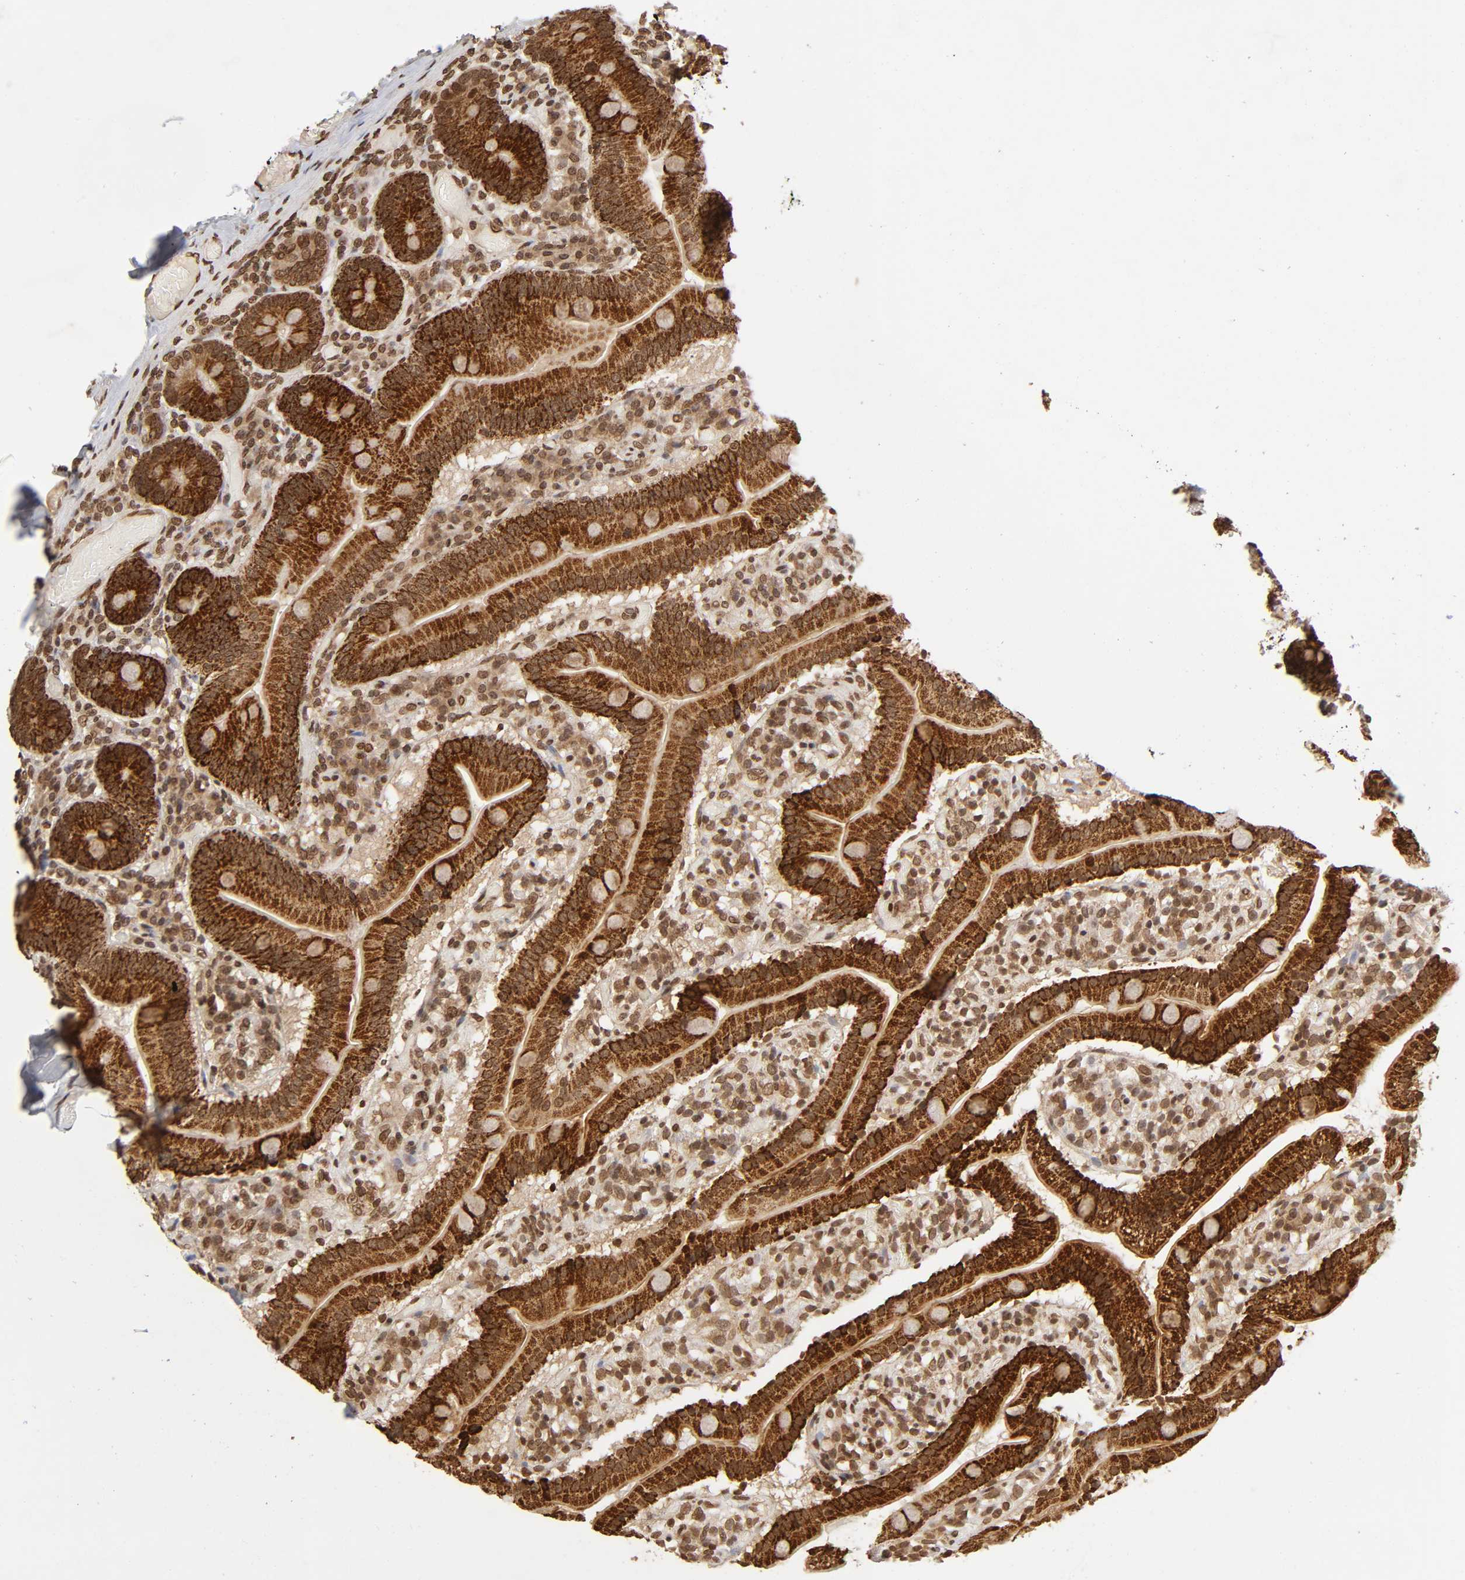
{"staining": {"intensity": "moderate", "quantity": ">75%", "location": "cytoplasmic/membranous,nuclear"}, "tissue": "duodenum", "cell_type": "Glandular cells", "image_type": "normal", "snomed": [{"axis": "morphology", "description": "Normal tissue, NOS"}, {"axis": "topography", "description": "Duodenum"}], "caption": "An image showing moderate cytoplasmic/membranous,nuclear staining in about >75% of glandular cells in benign duodenum, as visualized by brown immunohistochemical staining.", "gene": "MLLT6", "patient": {"sex": "male", "age": 66}}